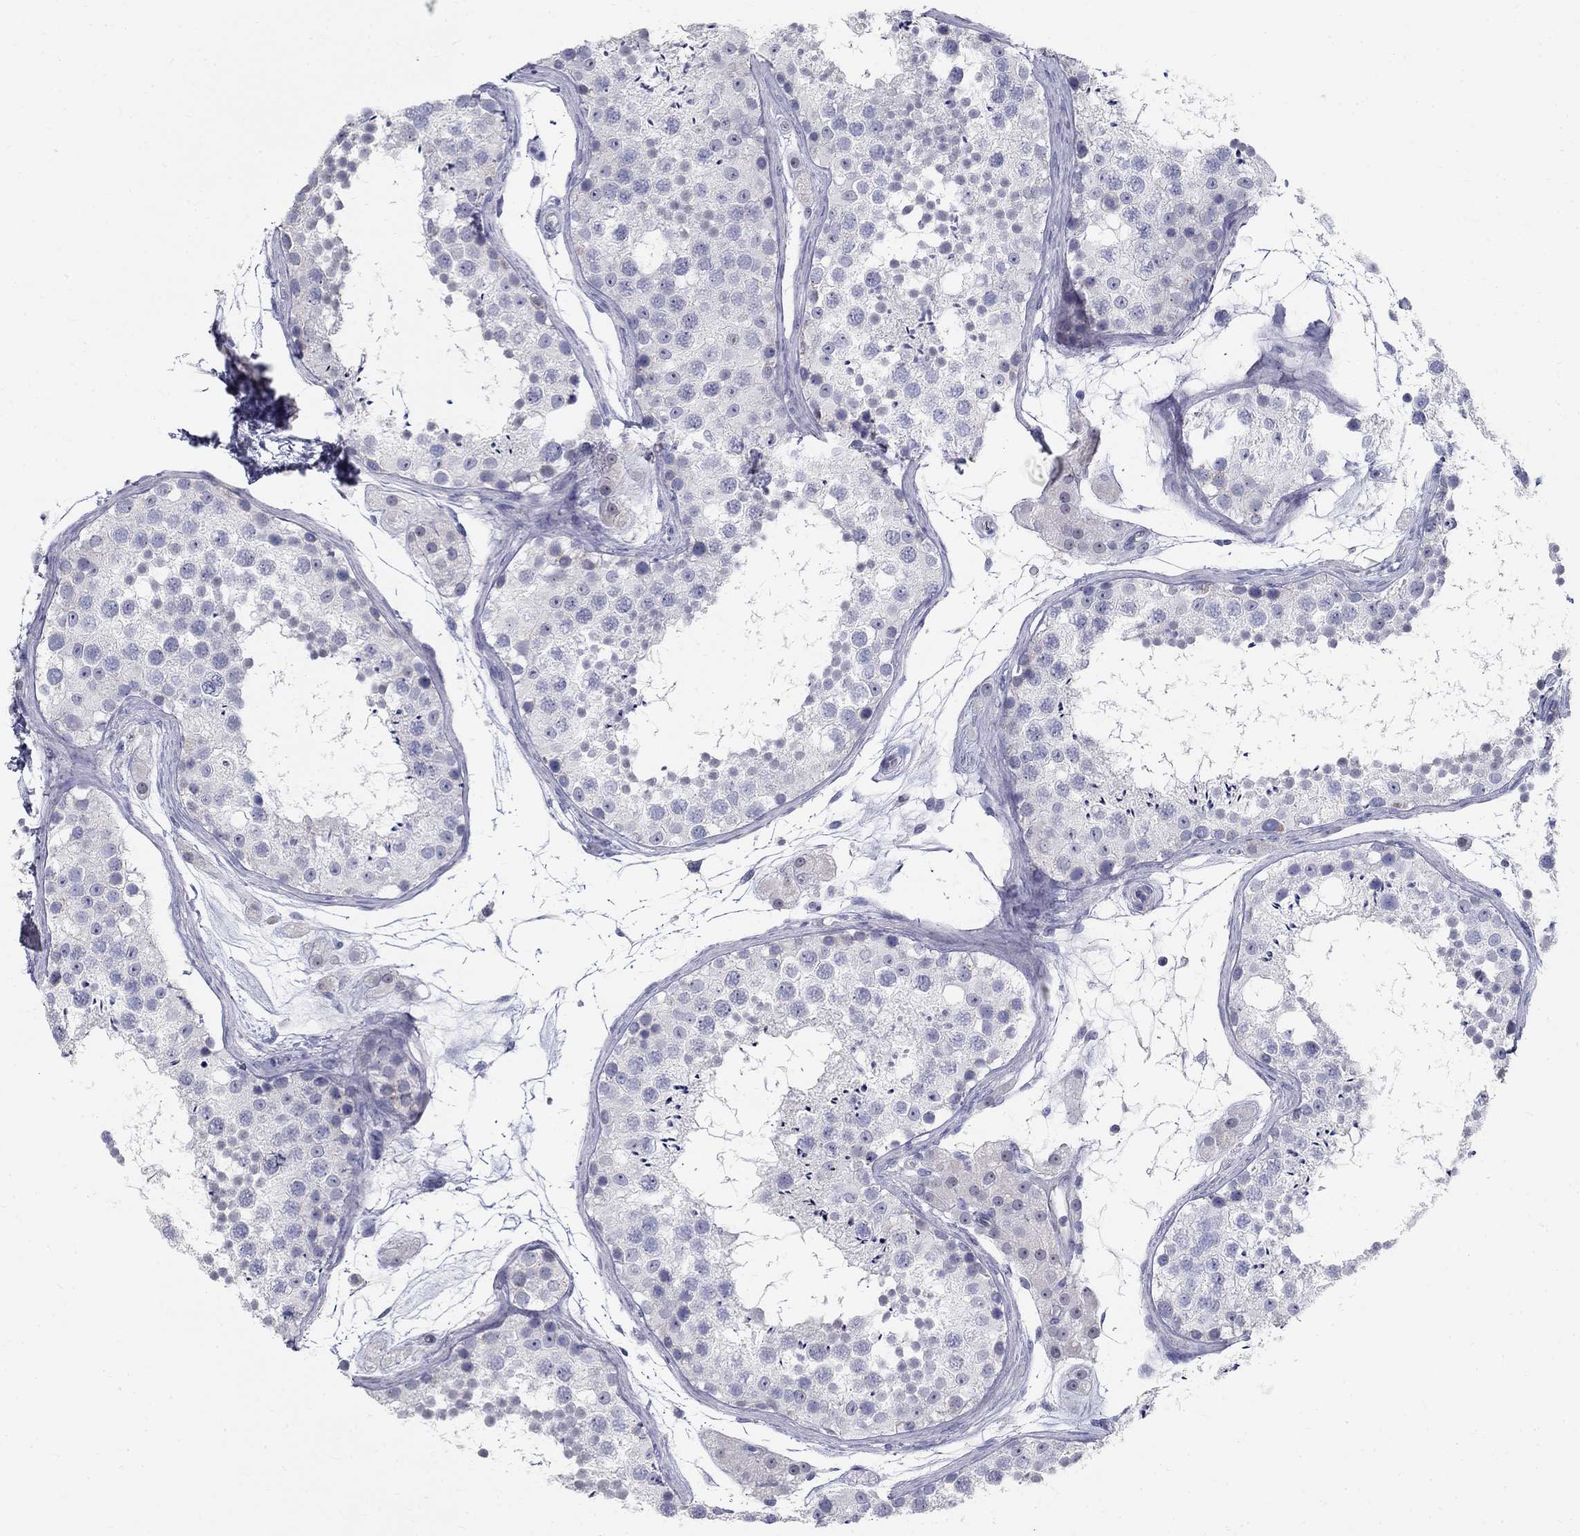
{"staining": {"intensity": "negative", "quantity": "none", "location": "none"}, "tissue": "testis", "cell_type": "Cells in seminiferous ducts", "image_type": "normal", "snomed": [{"axis": "morphology", "description": "Normal tissue, NOS"}, {"axis": "topography", "description": "Testis"}], "caption": "Immunohistochemistry photomicrograph of normal testis: human testis stained with DAB (3,3'-diaminobenzidine) exhibits no significant protein positivity in cells in seminiferous ducts. Brightfield microscopy of immunohistochemistry (IHC) stained with DAB (brown) and hematoxylin (blue), captured at high magnification.", "gene": "ENSG00000290147", "patient": {"sex": "male", "age": 41}}